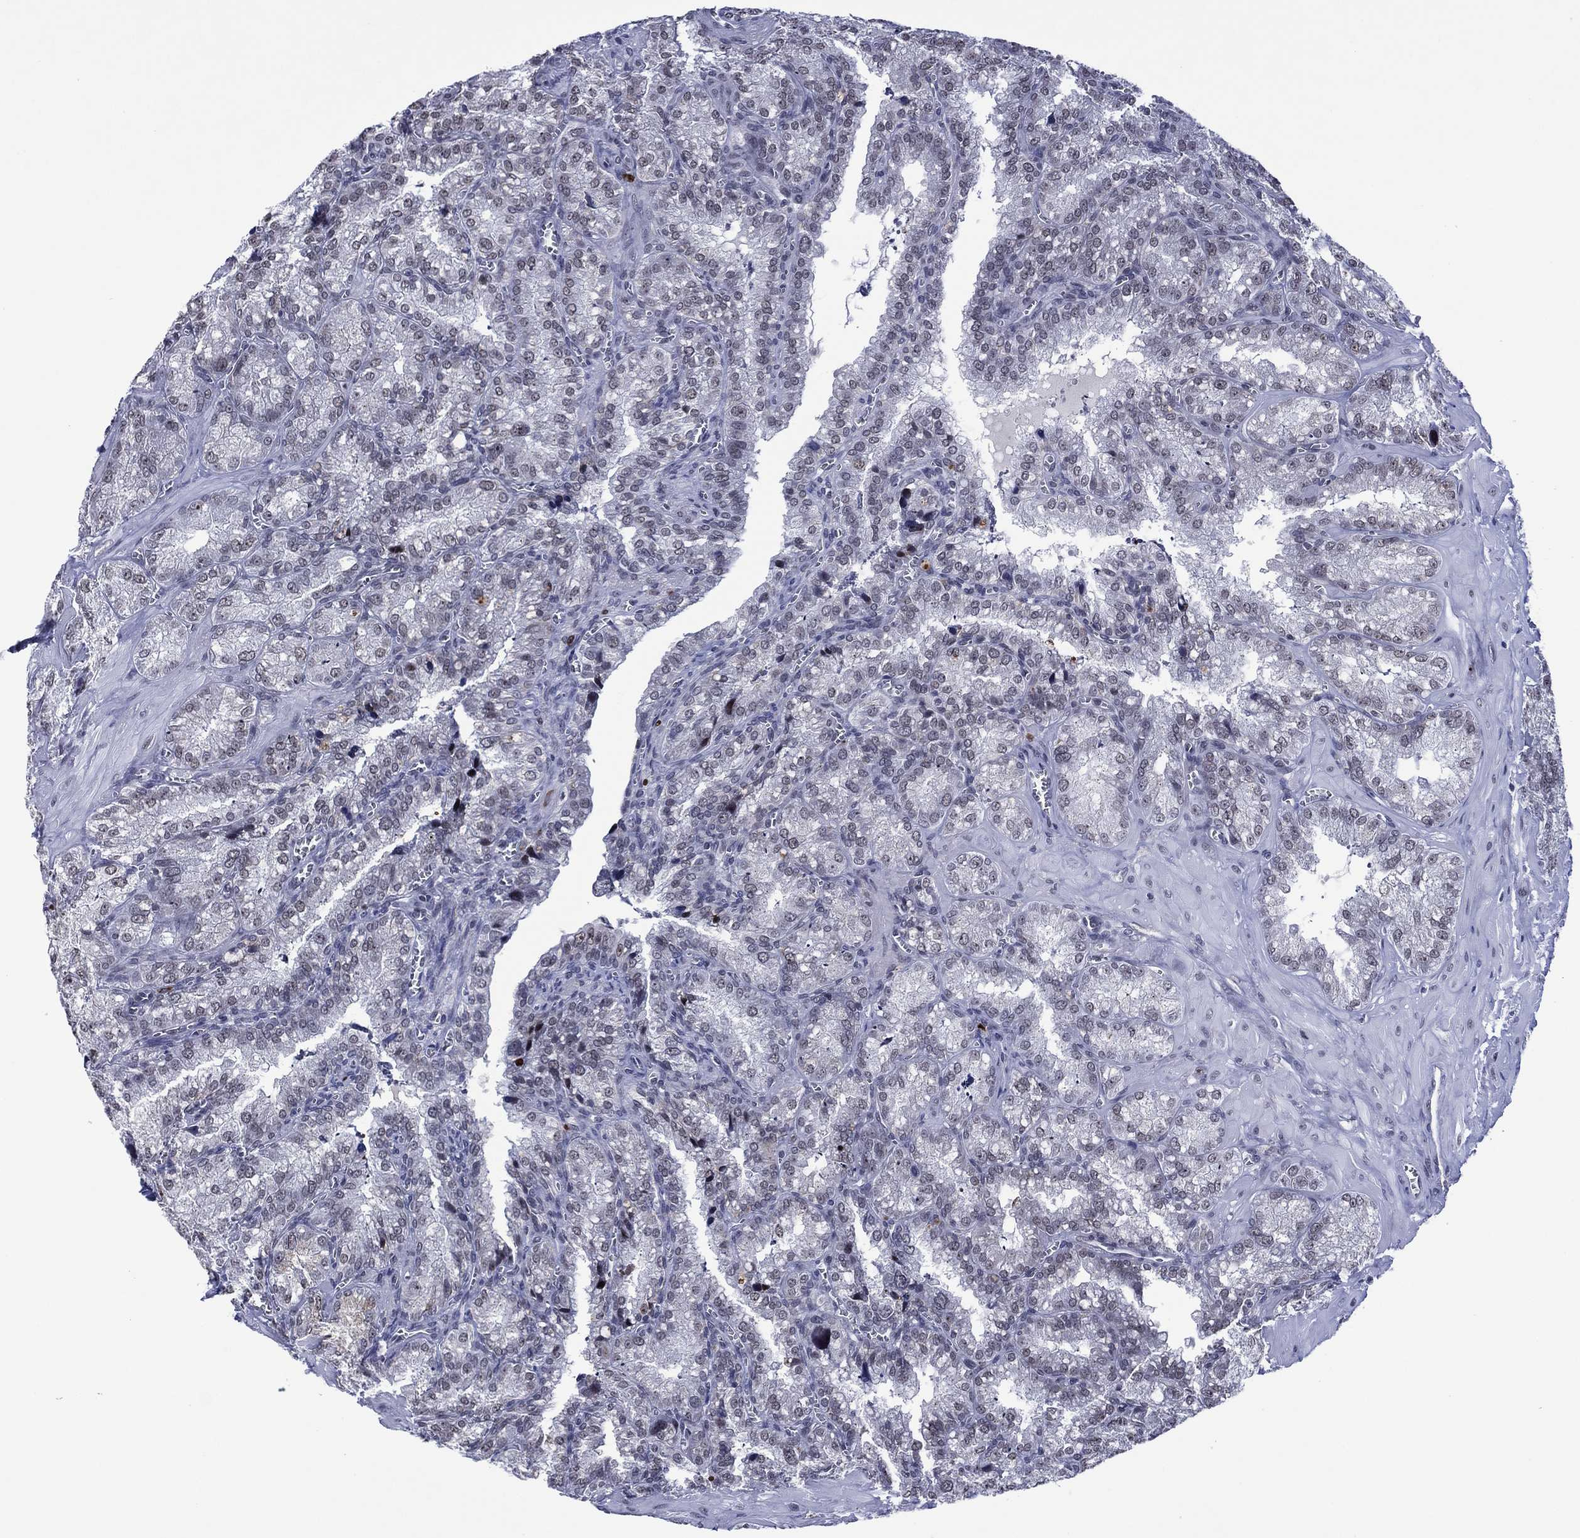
{"staining": {"intensity": "negative", "quantity": "none", "location": "none"}, "tissue": "seminal vesicle", "cell_type": "Glandular cells", "image_type": "normal", "snomed": [{"axis": "morphology", "description": "Normal tissue, NOS"}, {"axis": "topography", "description": "Seminal veicle"}], "caption": "This is a photomicrograph of immunohistochemistry staining of unremarkable seminal vesicle, which shows no expression in glandular cells.", "gene": "GATA6", "patient": {"sex": "male", "age": 57}}